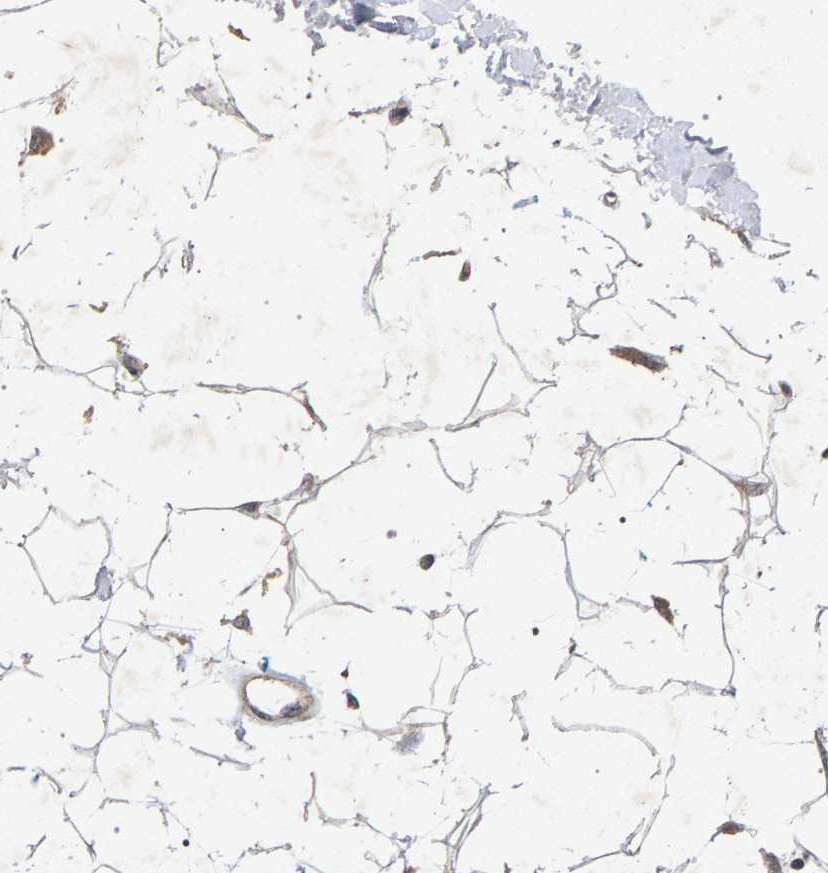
{"staining": {"intensity": "negative", "quantity": "none", "location": "none"}, "tissue": "adipose tissue", "cell_type": "Adipocytes", "image_type": "normal", "snomed": [{"axis": "morphology", "description": "Squamous cell carcinoma, NOS"}, {"axis": "topography", "description": "Skin"}], "caption": "DAB (3,3'-diaminobenzidine) immunohistochemical staining of unremarkable human adipose tissue exhibits no significant staining in adipocytes. (Stains: DAB immunohistochemistry with hematoxylin counter stain, Microscopy: brightfield microscopy at high magnification).", "gene": "SLC4A4", "patient": {"sex": "male", "age": 83}}